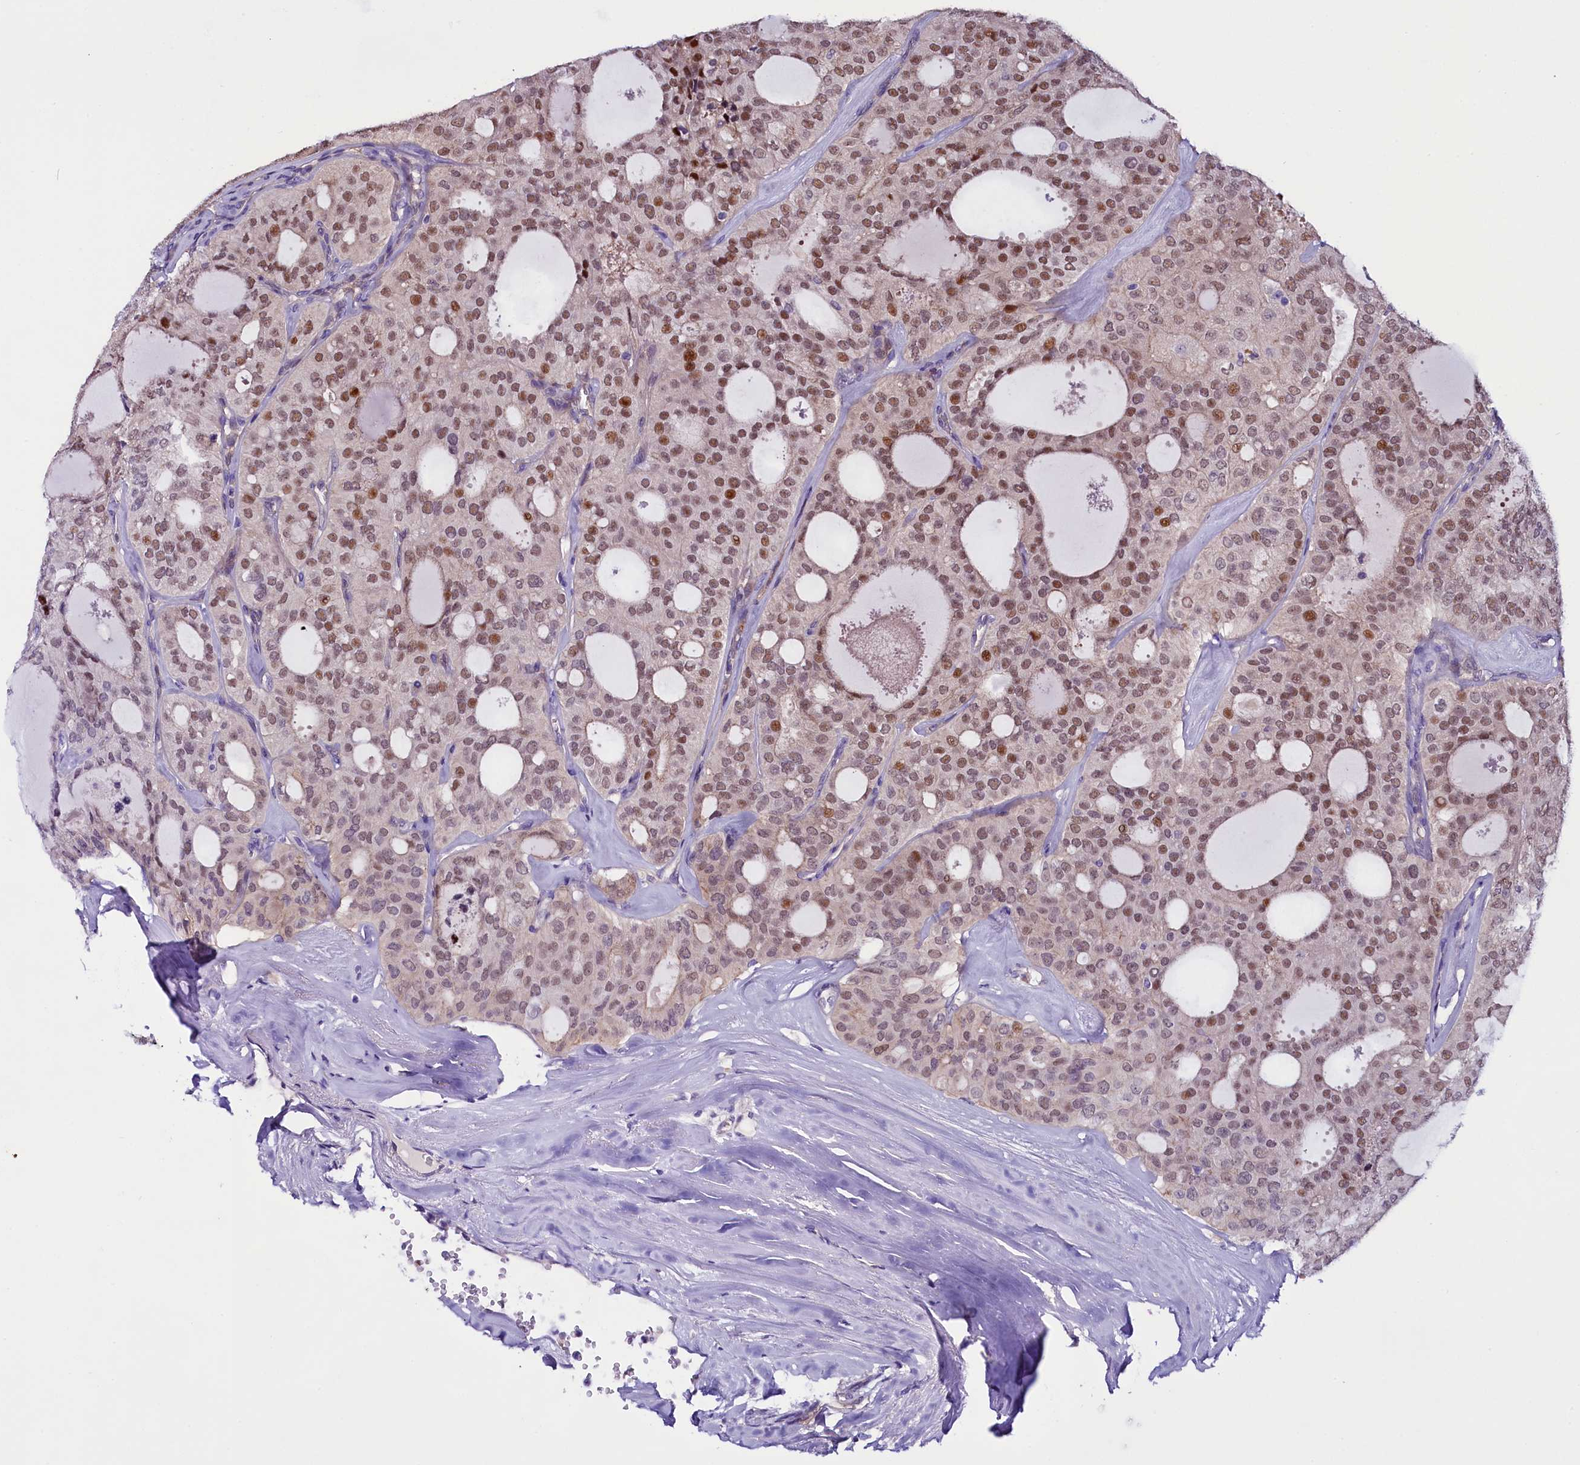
{"staining": {"intensity": "moderate", "quantity": ">75%", "location": "nuclear"}, "tissue": "thyroid cancer", "cell_type": "Tumor cells", "image_type": "cancer", "snomed": [{"axis": "morphology", "description": "Follicular adenoma carcinoma, NOS"}, {"axis": "topography", "description": "Thyroid gland"}], "caption": "A micrograph showing moderate nuclear staining in approximately >75% of tumor cells in thyroid cancer, as visualized by brown immunohistochemical staining.", "gene": "C9orf40", "patient": {"sex": "male", "age": 75}}